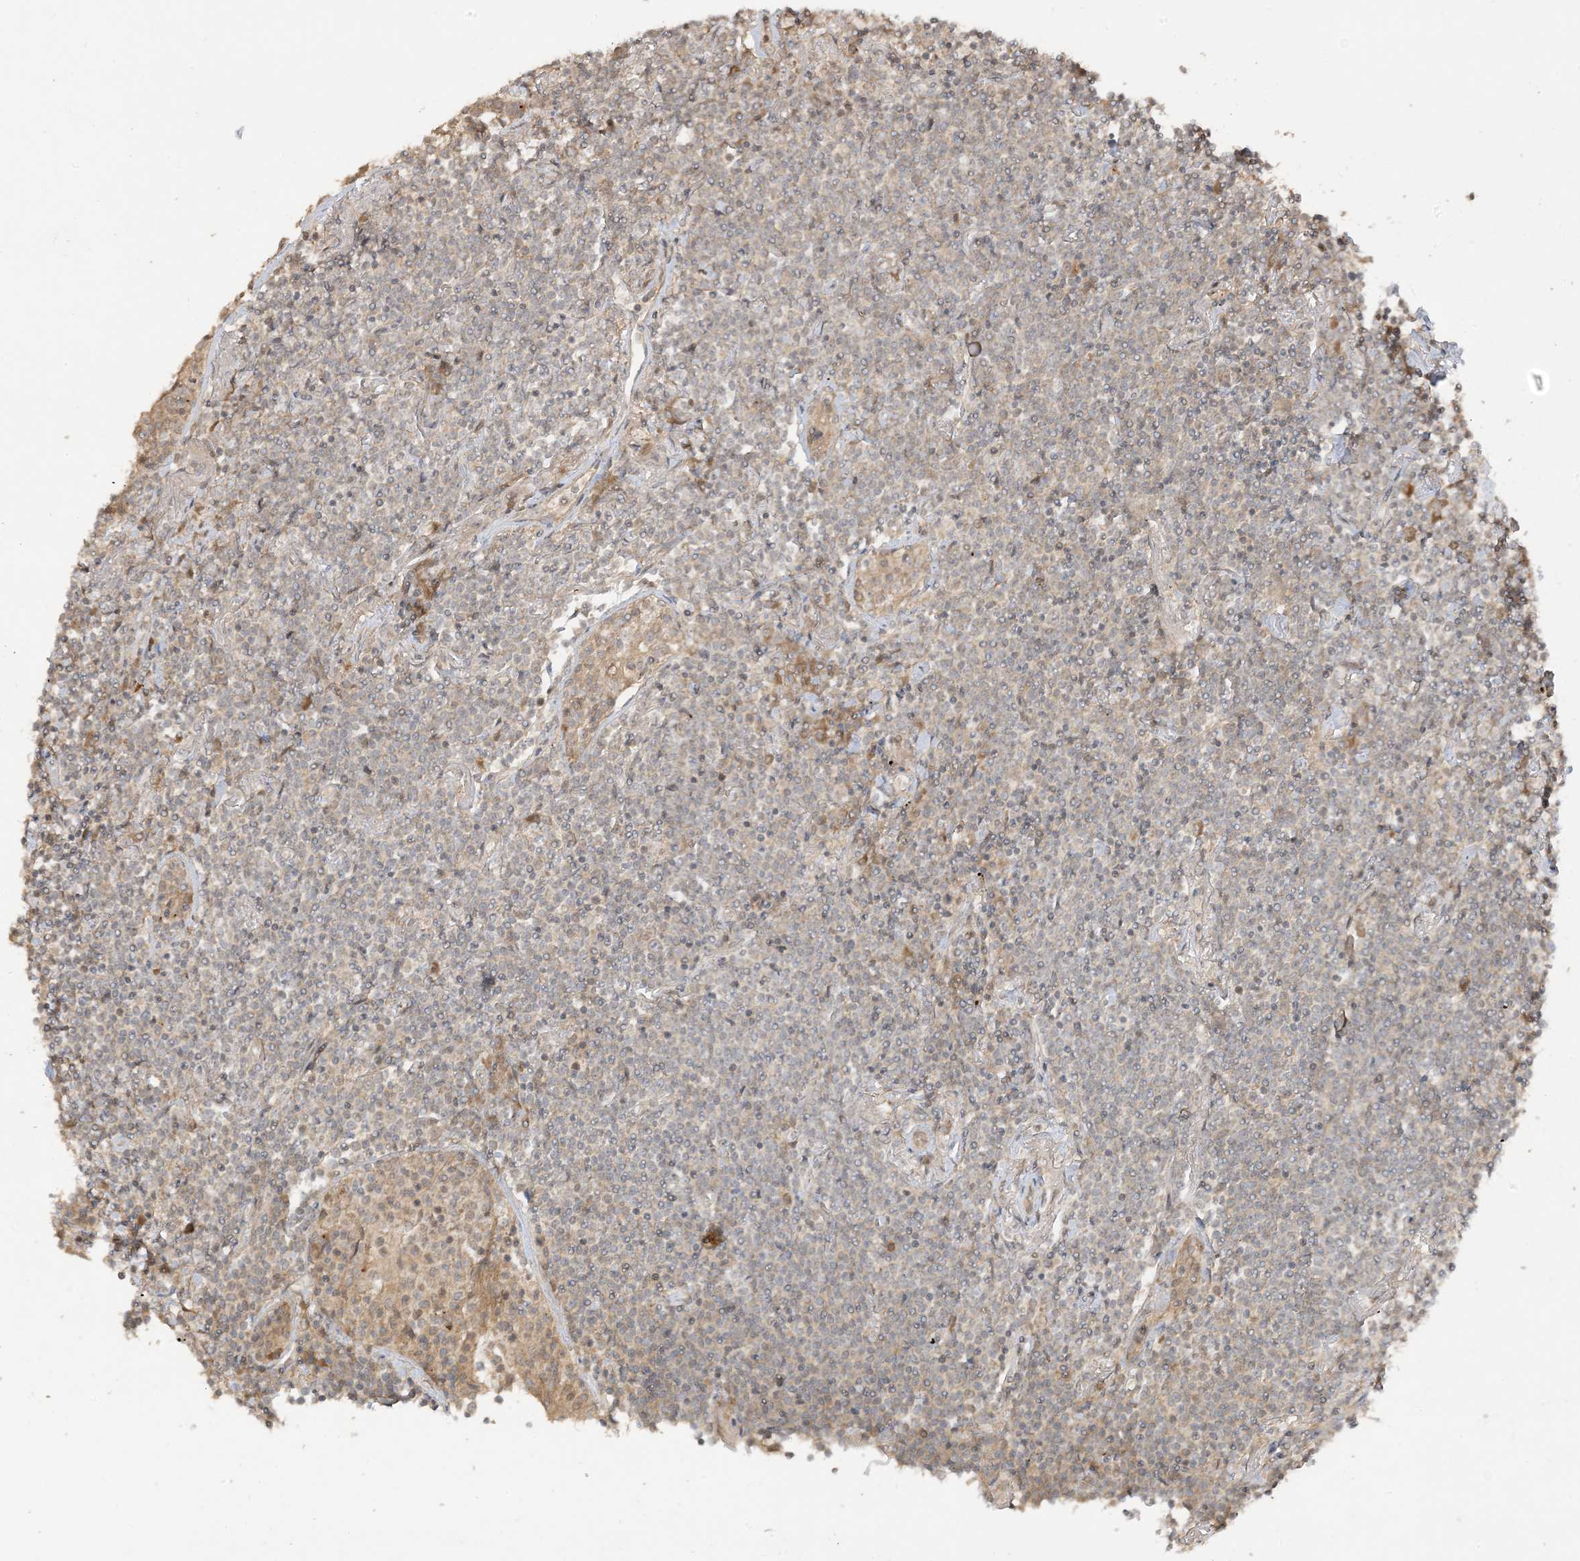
{"staining": {"intensity": "negative", "quantity": "none", "location": "none"}, "tissue": "lymphoma", "cell_type": "Tumor cells", "image_type": "cancer", "snomed": [{"axis": "morphology", "description": "Malignant lymphoma, non-Hodgkin's type, Low grade"}, {"axis": "topography", "description": "Lung"}], "caption": "The photomicrograph shows no staining of tumor cells in low-grade malignant lymphoma, non-Hodgkin's type. (DAB (3,3'-diaminobenzidine) IHC with hematoxylin counter stain).", "gene": "TBCC", "patient": {"sex": "female", "age": 71}}